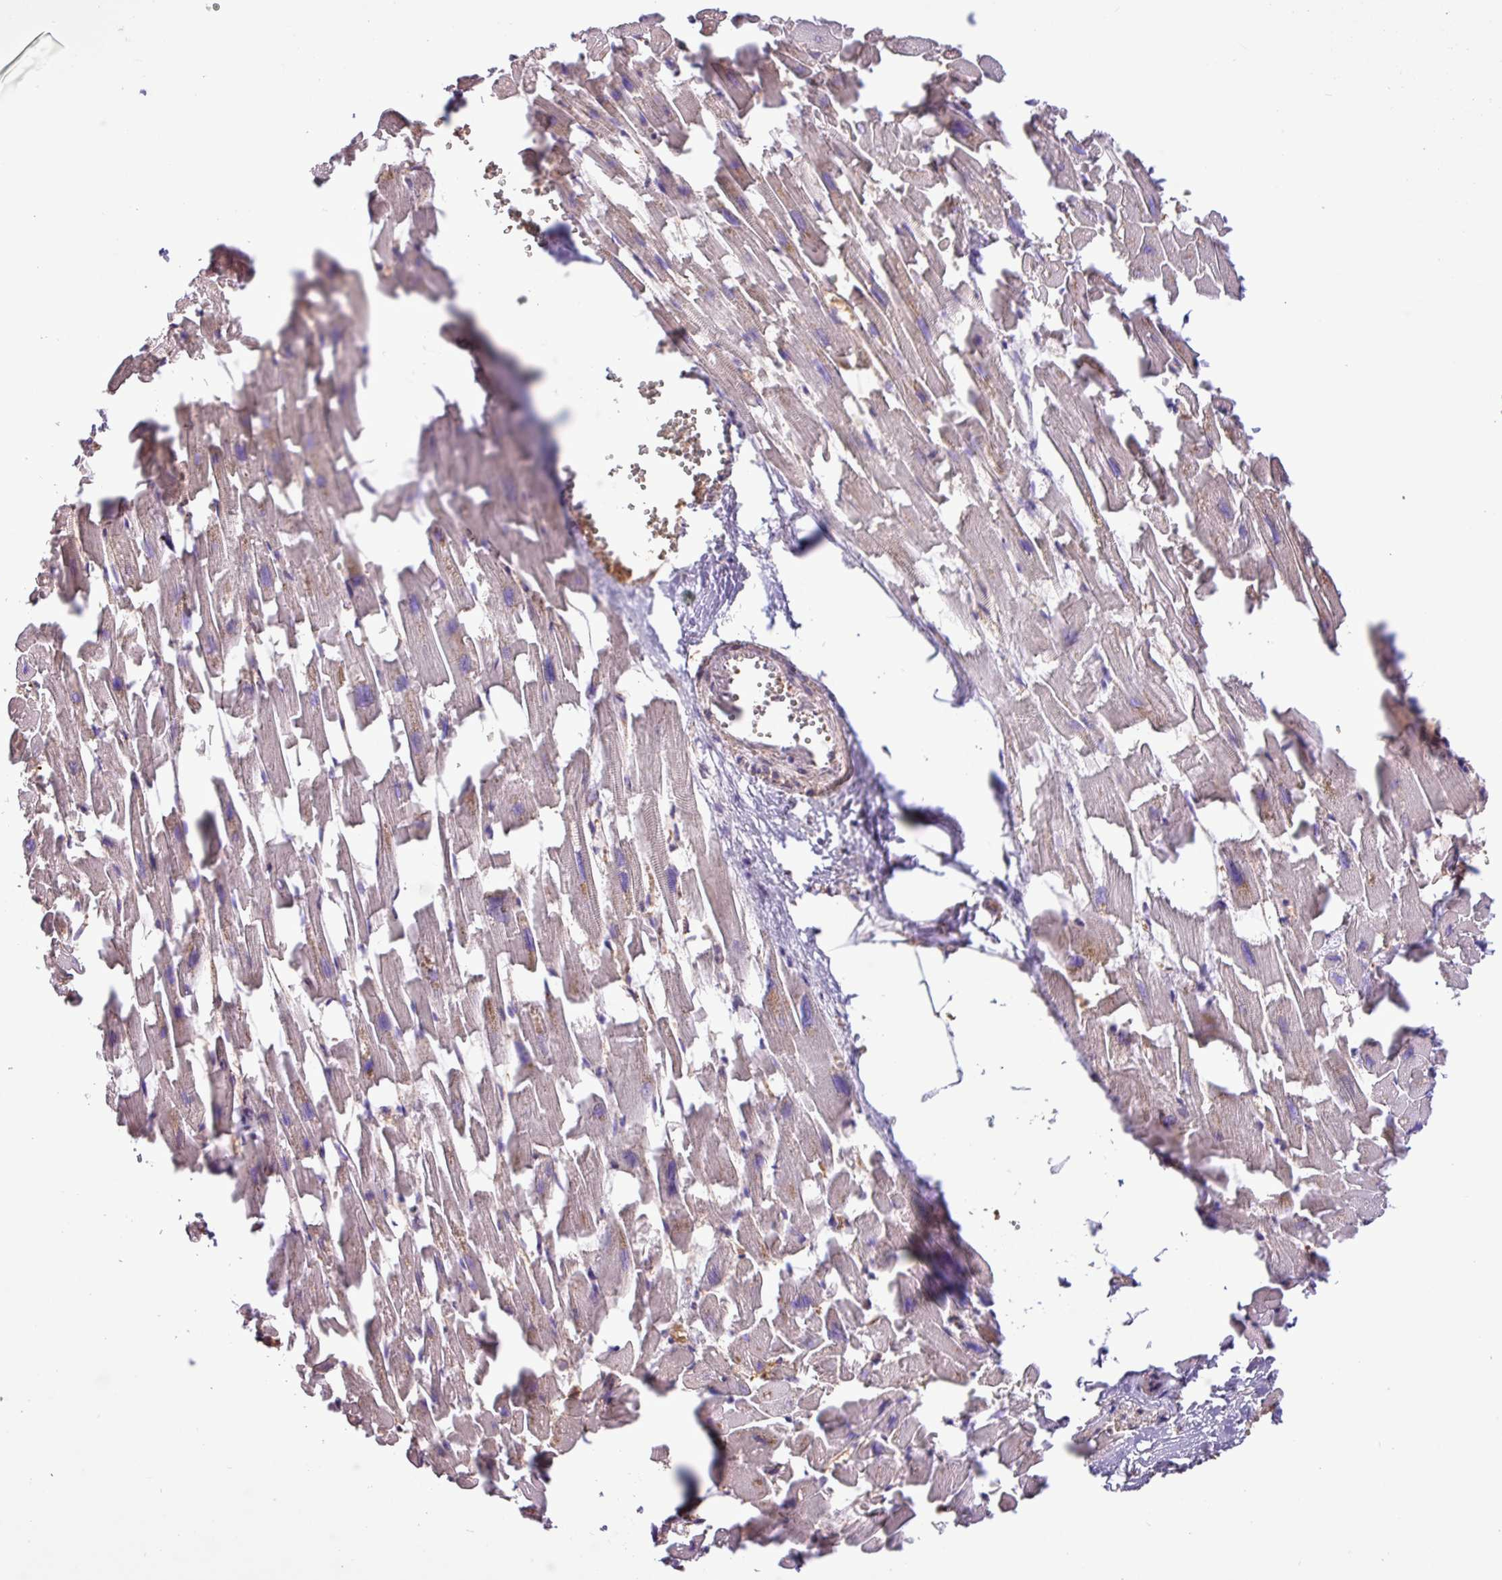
{"staining": {"intensity": "moderate", "quantity": "<25%", "location": "cytoplasmic/membranous"}, "tissue": "heart muscle", "cell_type": "Cardiomyocytes", "image_type": "normal", "snomed": [{"axis": "morphology", "description": "Normal tissue, NOS"}, {"axis": "topography", "description": "Heart"}], "caption": "Cardiomyocytes demonstrate low levels of moderate cytoplasmic/membranous expression in about <25% of cells in benign heart muscle.", "gene": "CHST11", "patient": {"sex": "female", "age": 64}}